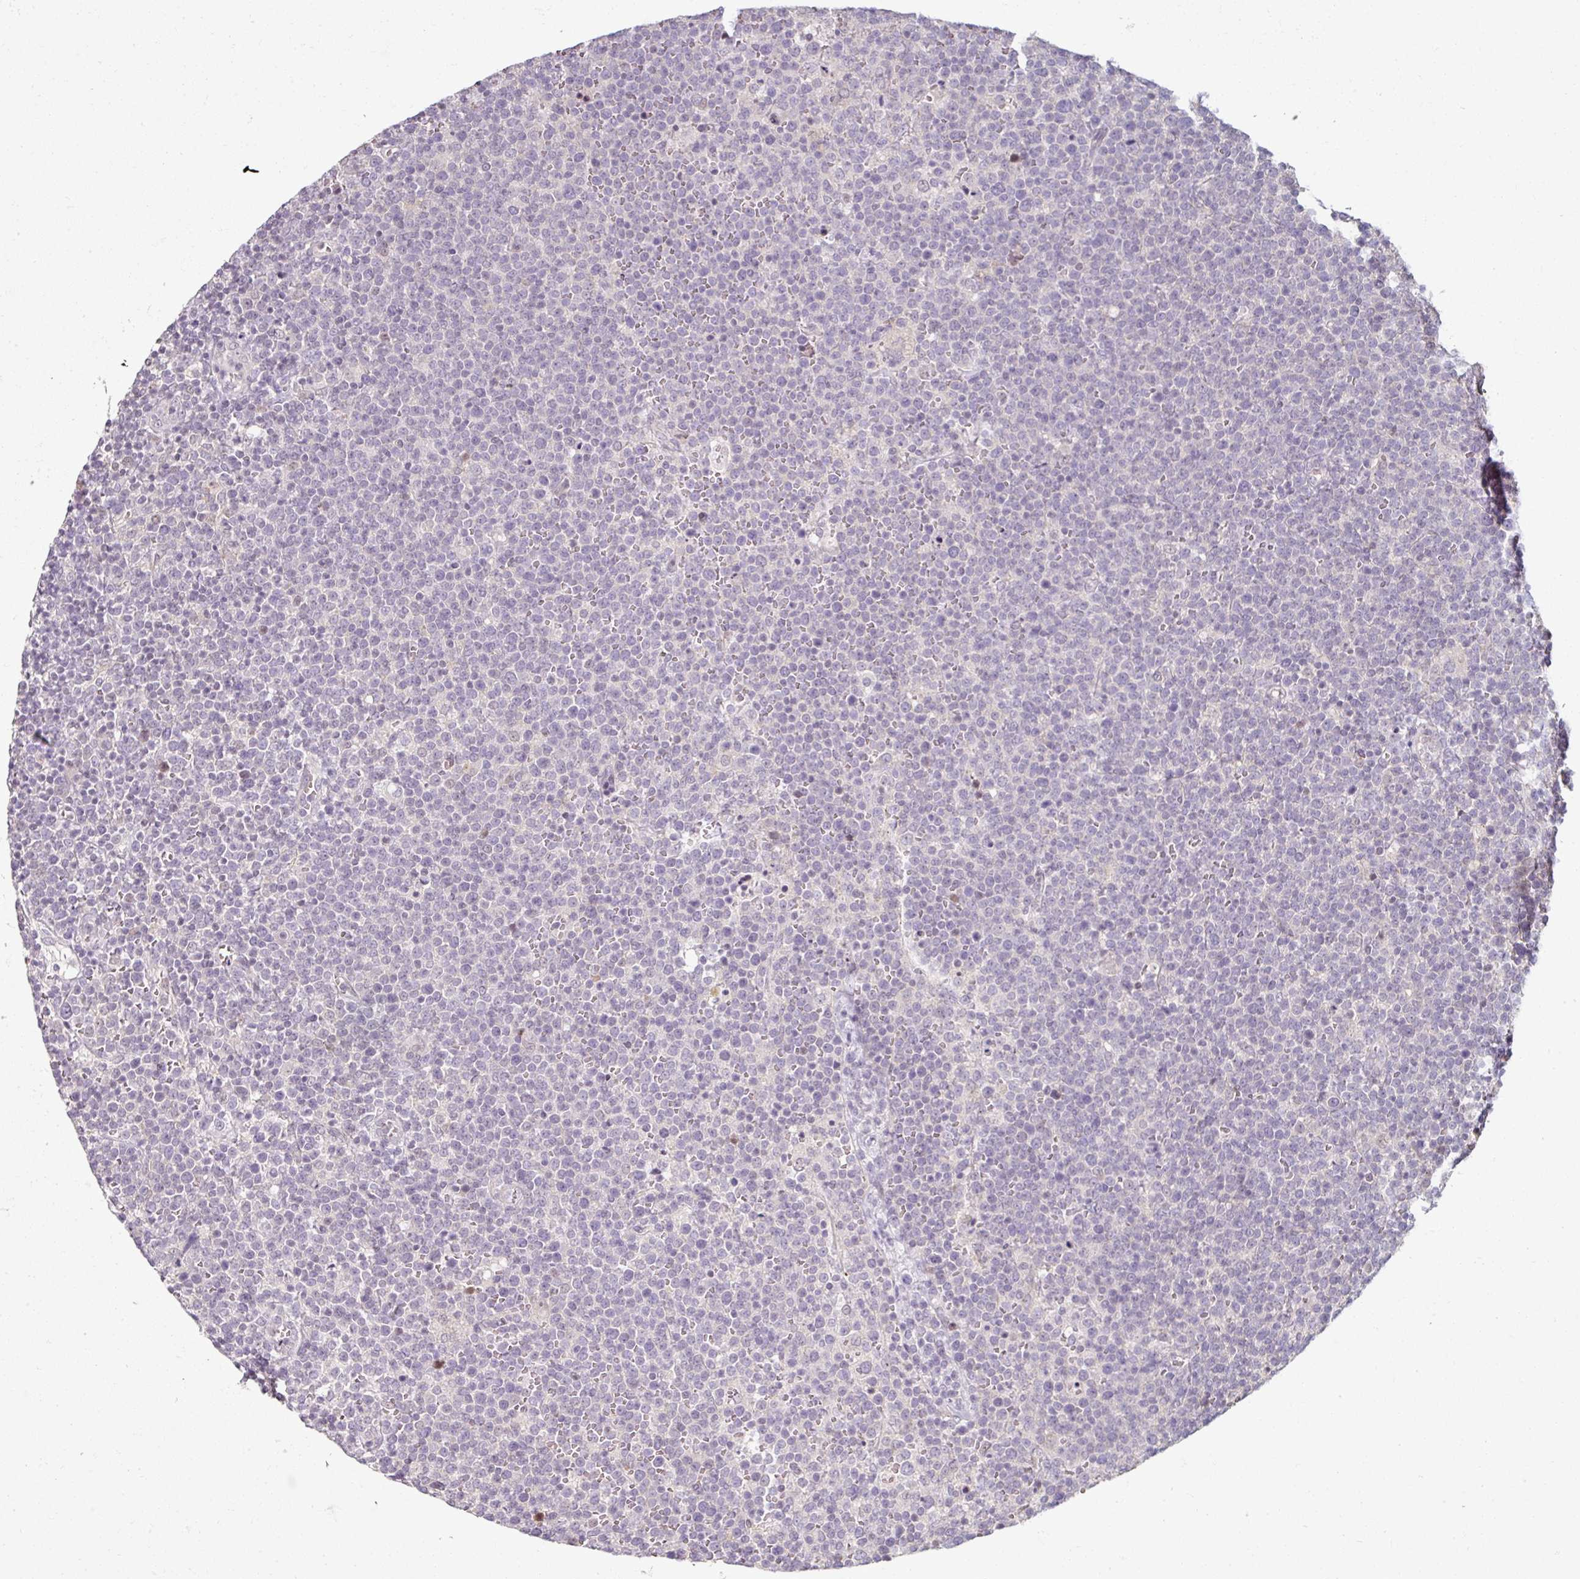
{"staining": {"intensity": "negative", "quantity": "none", "location": "none"}, "tissue": "lymphoma", "cell_type": "Tumor cells", "image_type": "cancer", "snomed": [{"axis": "morphology", "description": "Malignant lymphoma, non-Hodgkin's type, High grade"}, {"axis": "topography", "description": "Lymph node"}], "caption": "Malignant lymphoma, non-Hodgkin's type (high-grade) was stained to show a protein in brown. There is no significant expression in tumor cells.", "gene": "C19orf33", "patient": {"sex": "male", "age": 61}}